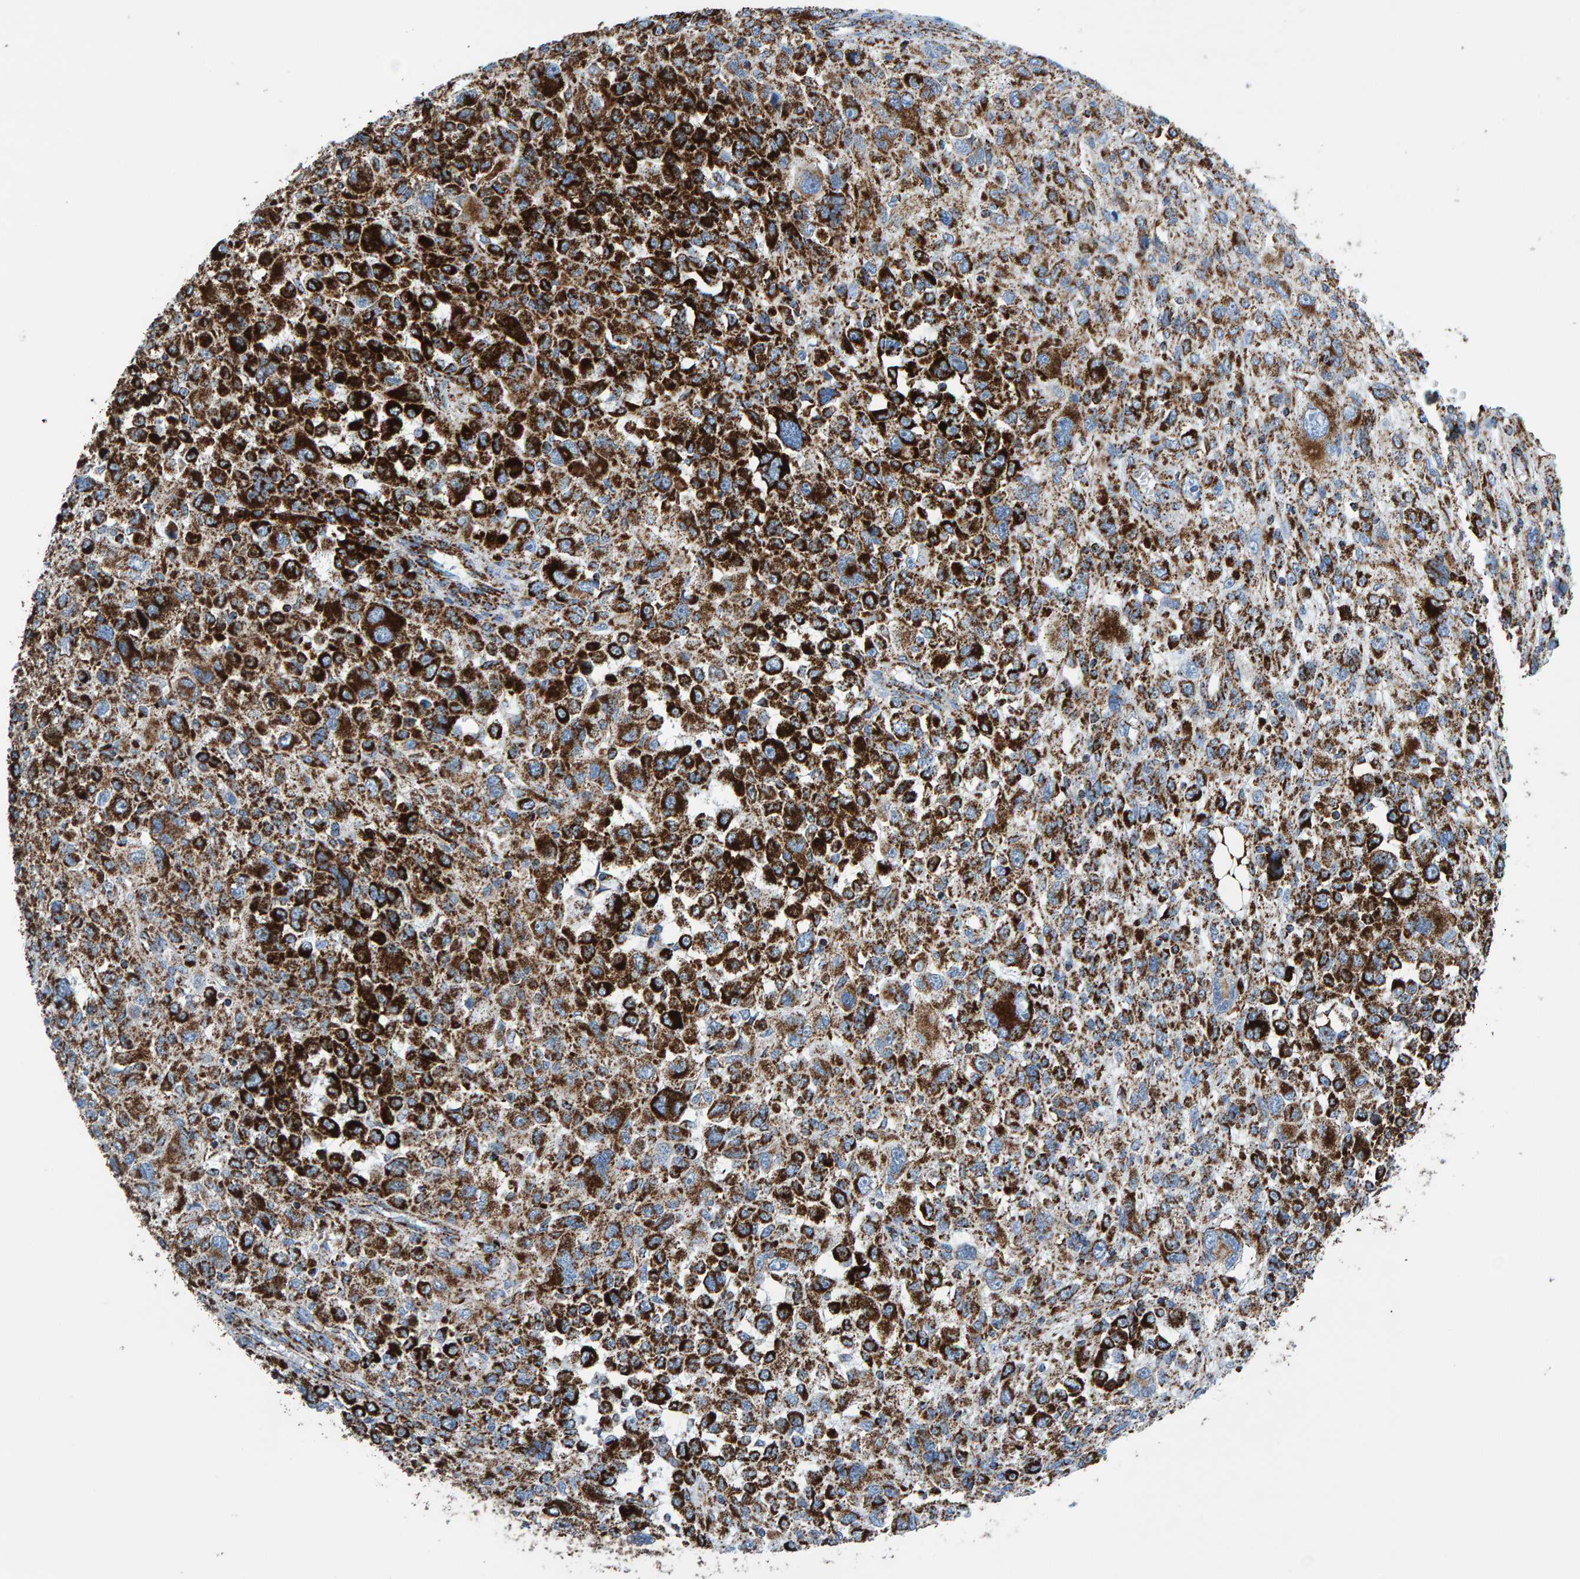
{"staining": {"intensity": "strong", "quantity": ">75%", "location": "cytoplasmic/membranous"}, "tissue": "melanoma", "cell_type": "Tumor cells", "image_type": "cancer", "snomed": [{"axis": "morphology", "description": "Malignant melanoma, NOS"}, {"axis": "topography", "description": "Skin"}], "caption": "A high amount of strong cytoplasmic/membranous positivity is present in approximately >75% of tumor cells in malignant melanoma tissue.", "gene": "ENSG00000262660", "patient": {"sex": "female", "age": 55}}